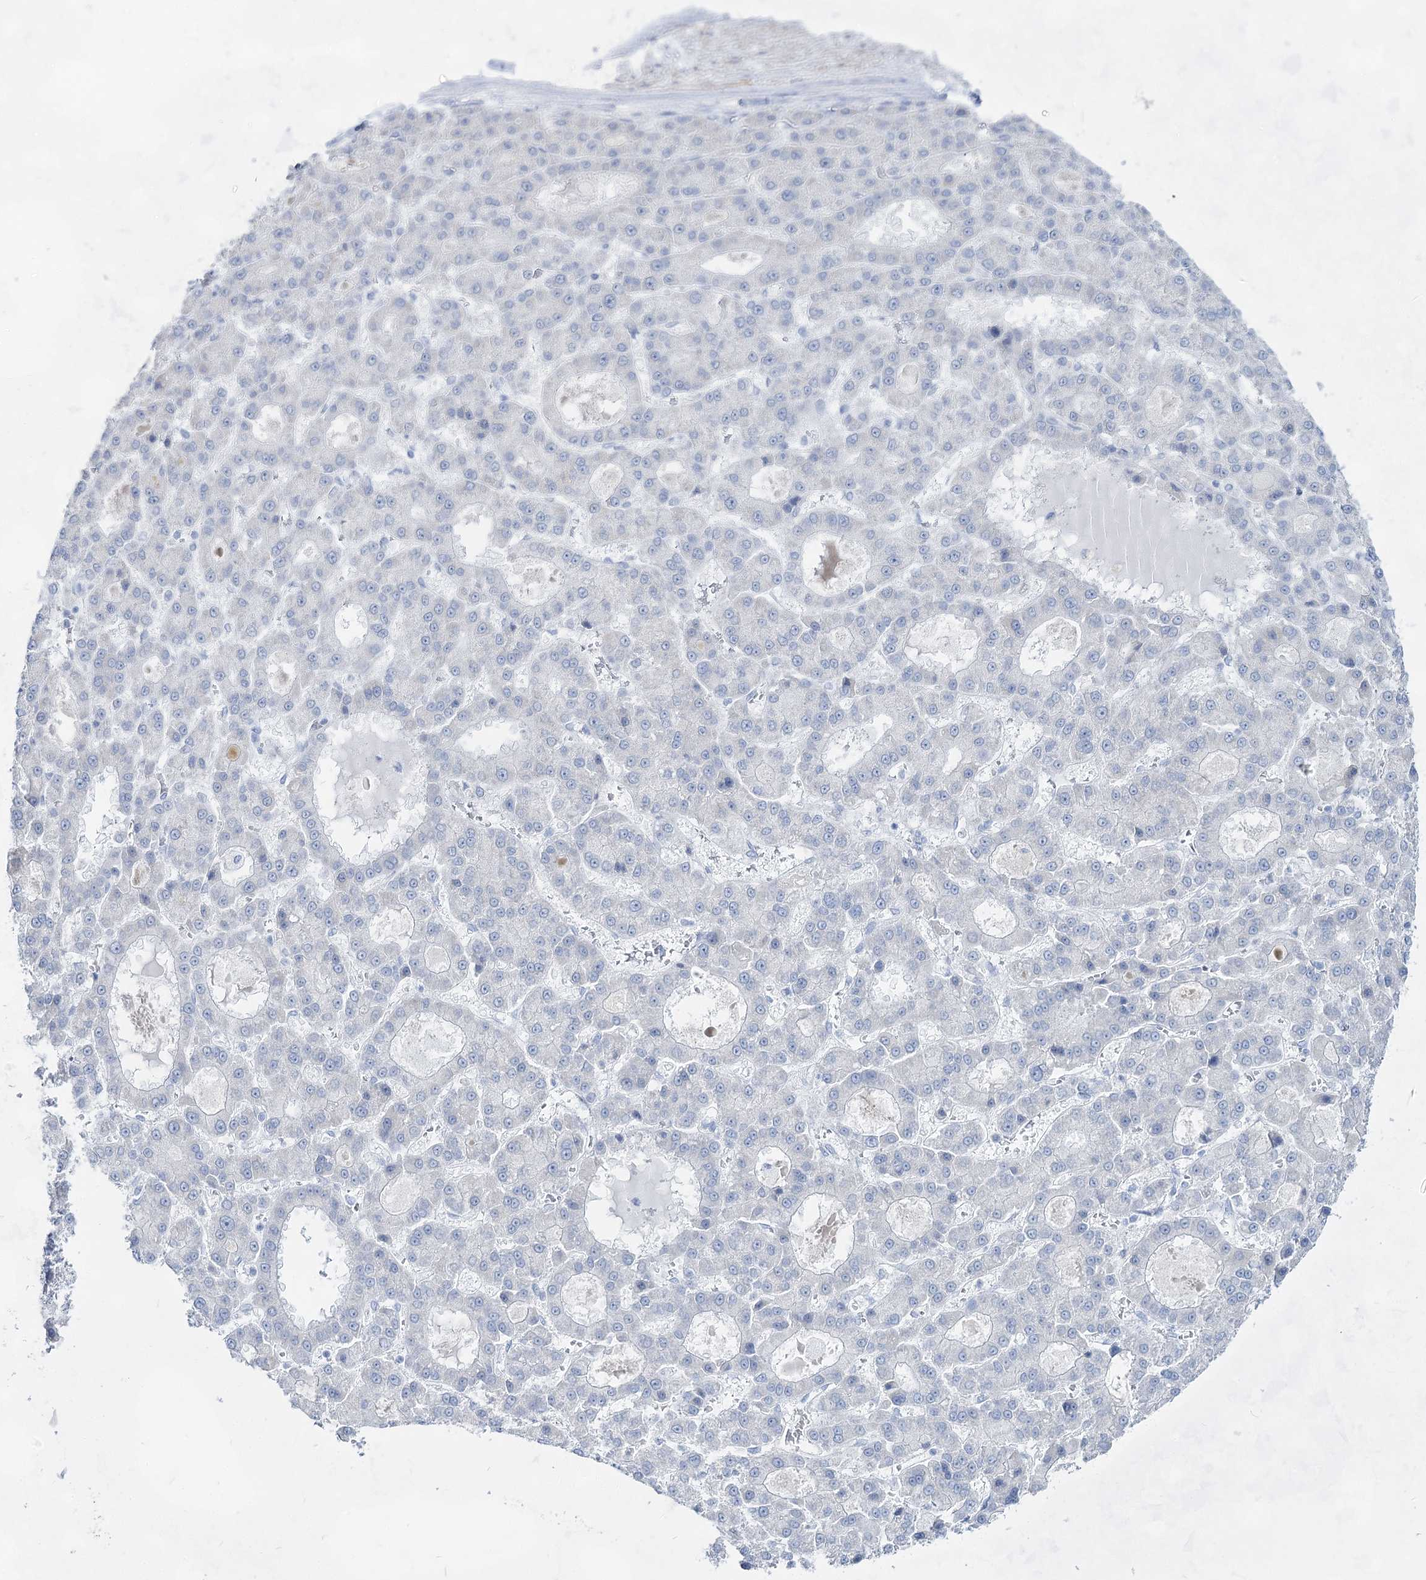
{"staining": {"intensity": "negative", "quantity": "none", "location": "none"}, "tissue": "liver cancer", "cell_type": "Tumor cells", "image_type": "cancer", "snomed": [{"axis": "morphology", "description": "Carcinoma, Hepatocellular, NOS"}, {"axis": "topography", "description": "Liver"}], "caption": "The photomicrograph displays no staining of tumor cells in liver hepatocellular carcinoma. Nuclei are stained in blue.", "gene": "ACRV1", "patient": {"sex": "male", "age": 70}}